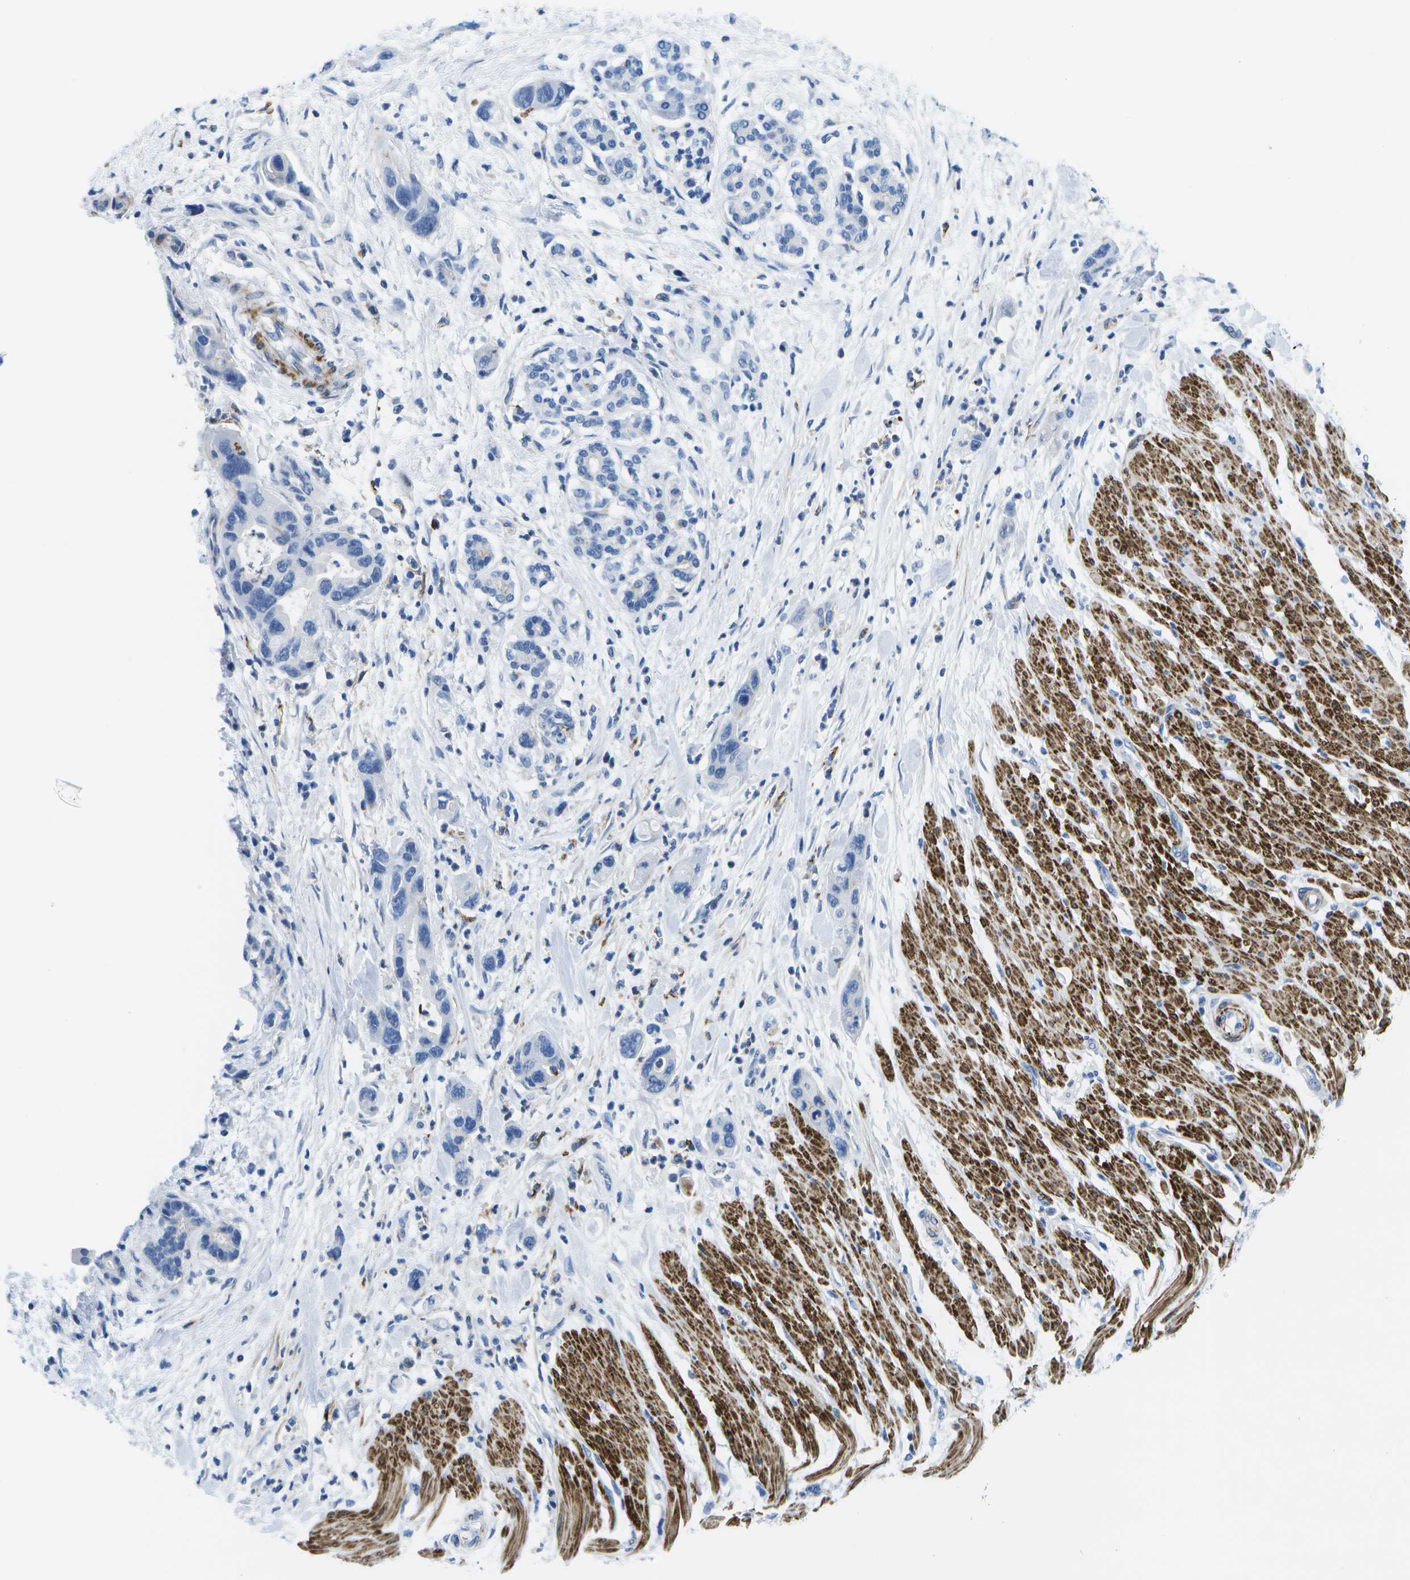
{"staining": {"intensity": "negative", "quantity": "none", "location": "none"}, "tissue": "pancreatic cancer", "cell_type": "Tumor cells", "image_type": "cancer", "snomed": [{"axis": "morphology", "description": "Normal tissue, NOS"}, {"axis": "morphology", "description": "Adenocarcinoma, NOS"}, {"axis": "topography", "description": "Pancreas"}], "caption": "The immunohistochemistry (IHC) photomicrograph has no significant positivity in tumor cells of pancreatic cancer (adenocarcinoma) tissue.", "gene": "ADGRG6", "patient": {"sex": "female", "age": 71}}